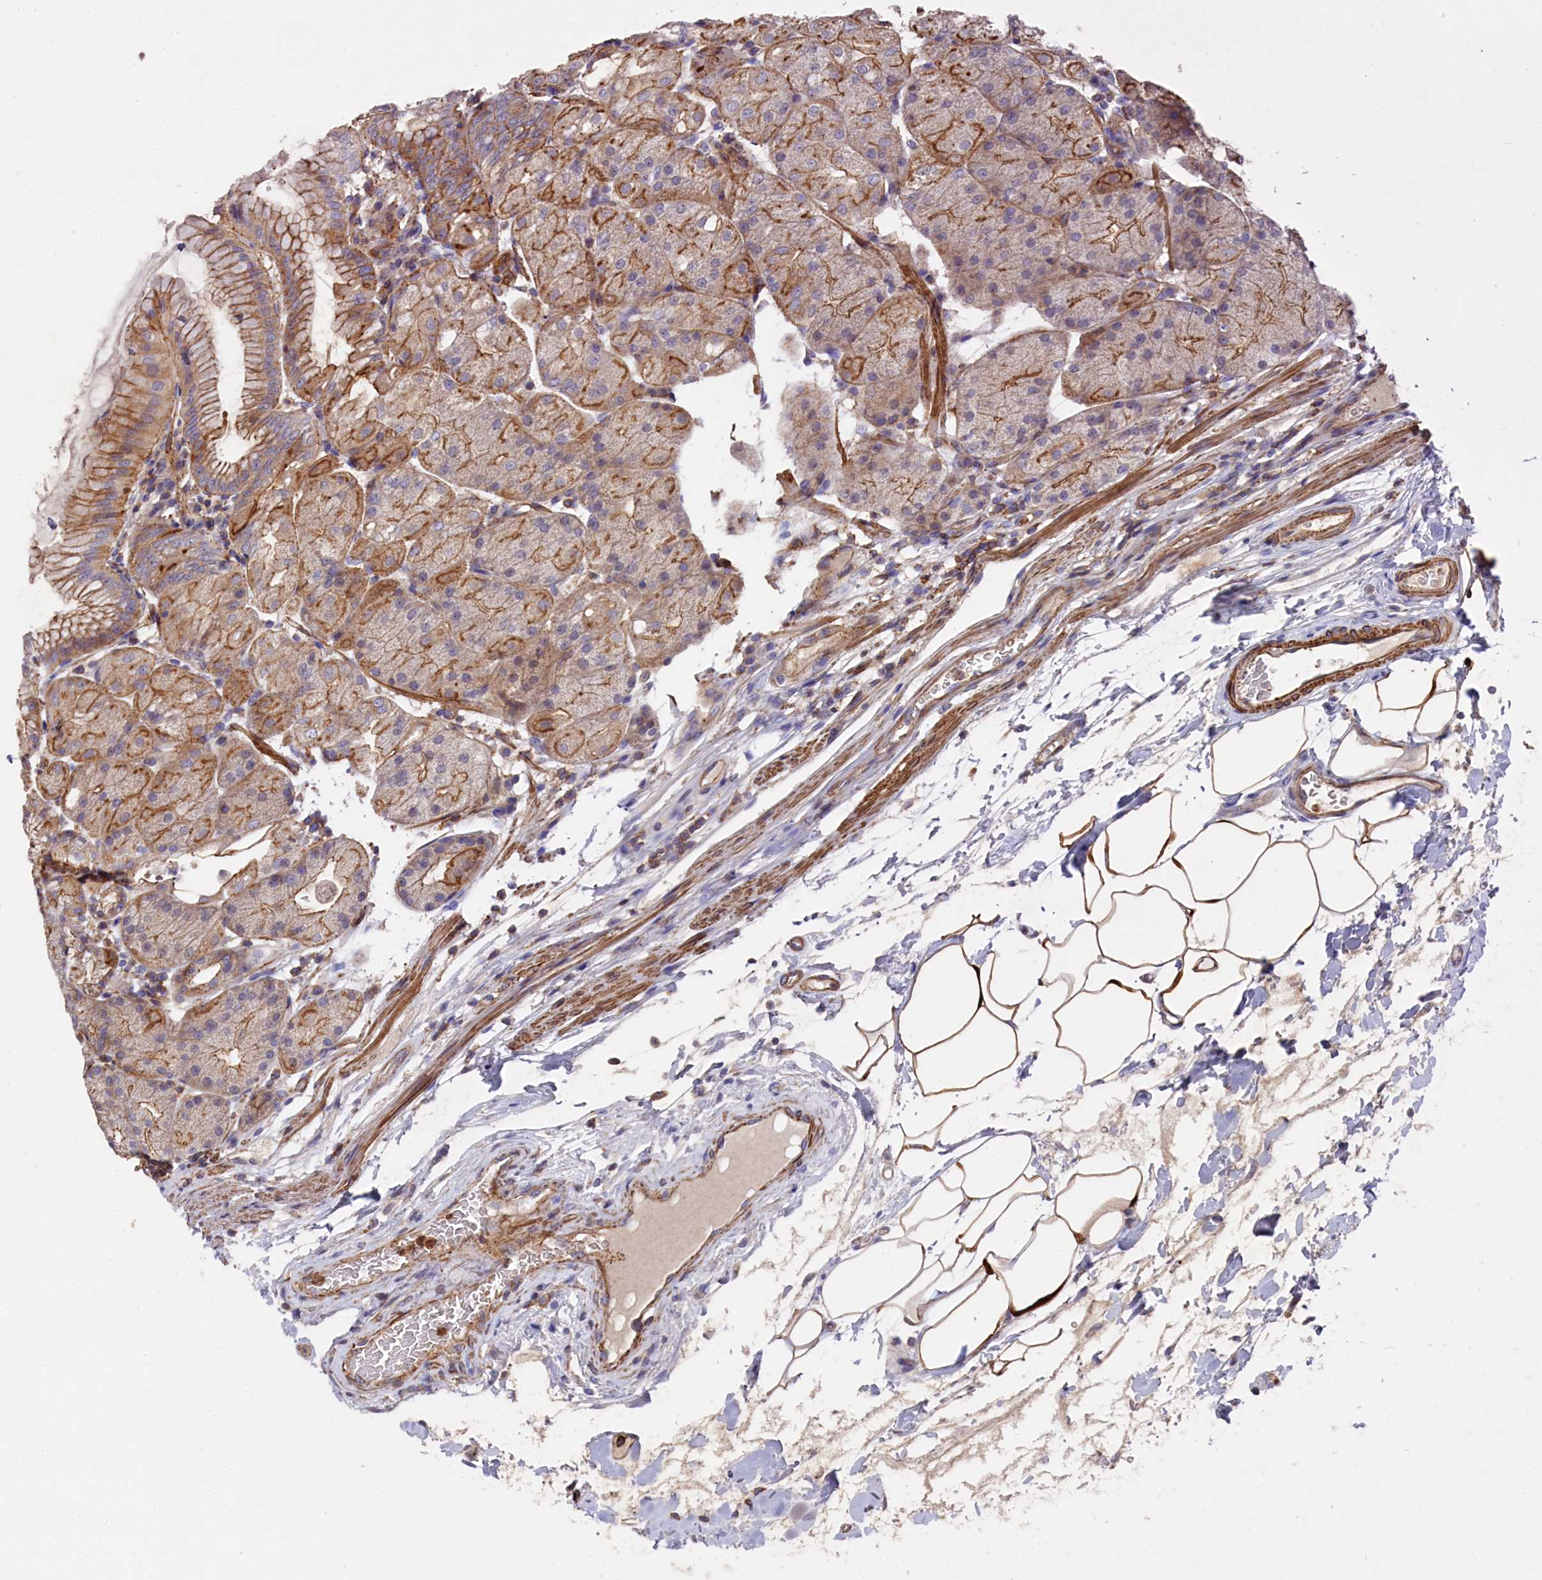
{"staining": {"intensity": "moderate", "quantity": ">75%", "location": "cytoplasmic/membranous"}, "tissue": "stomach", "cell_type": "Glandular cells", "image_type": "normal", "snomed": [{"axis": "morphology", "description": "Normal tissue, NOS"}, {"axis": "topography", "description": "Stomach, upper"}, {"axis": "topography", "description": "Stomach, lower"}], "caption": "The immunohistochemical stain highlights moderate cytoplasmic/membranous staining in glandular cells of benign stomach.", "gene": "RAPSN", "patient": {"sex": "male", "age": 62}}